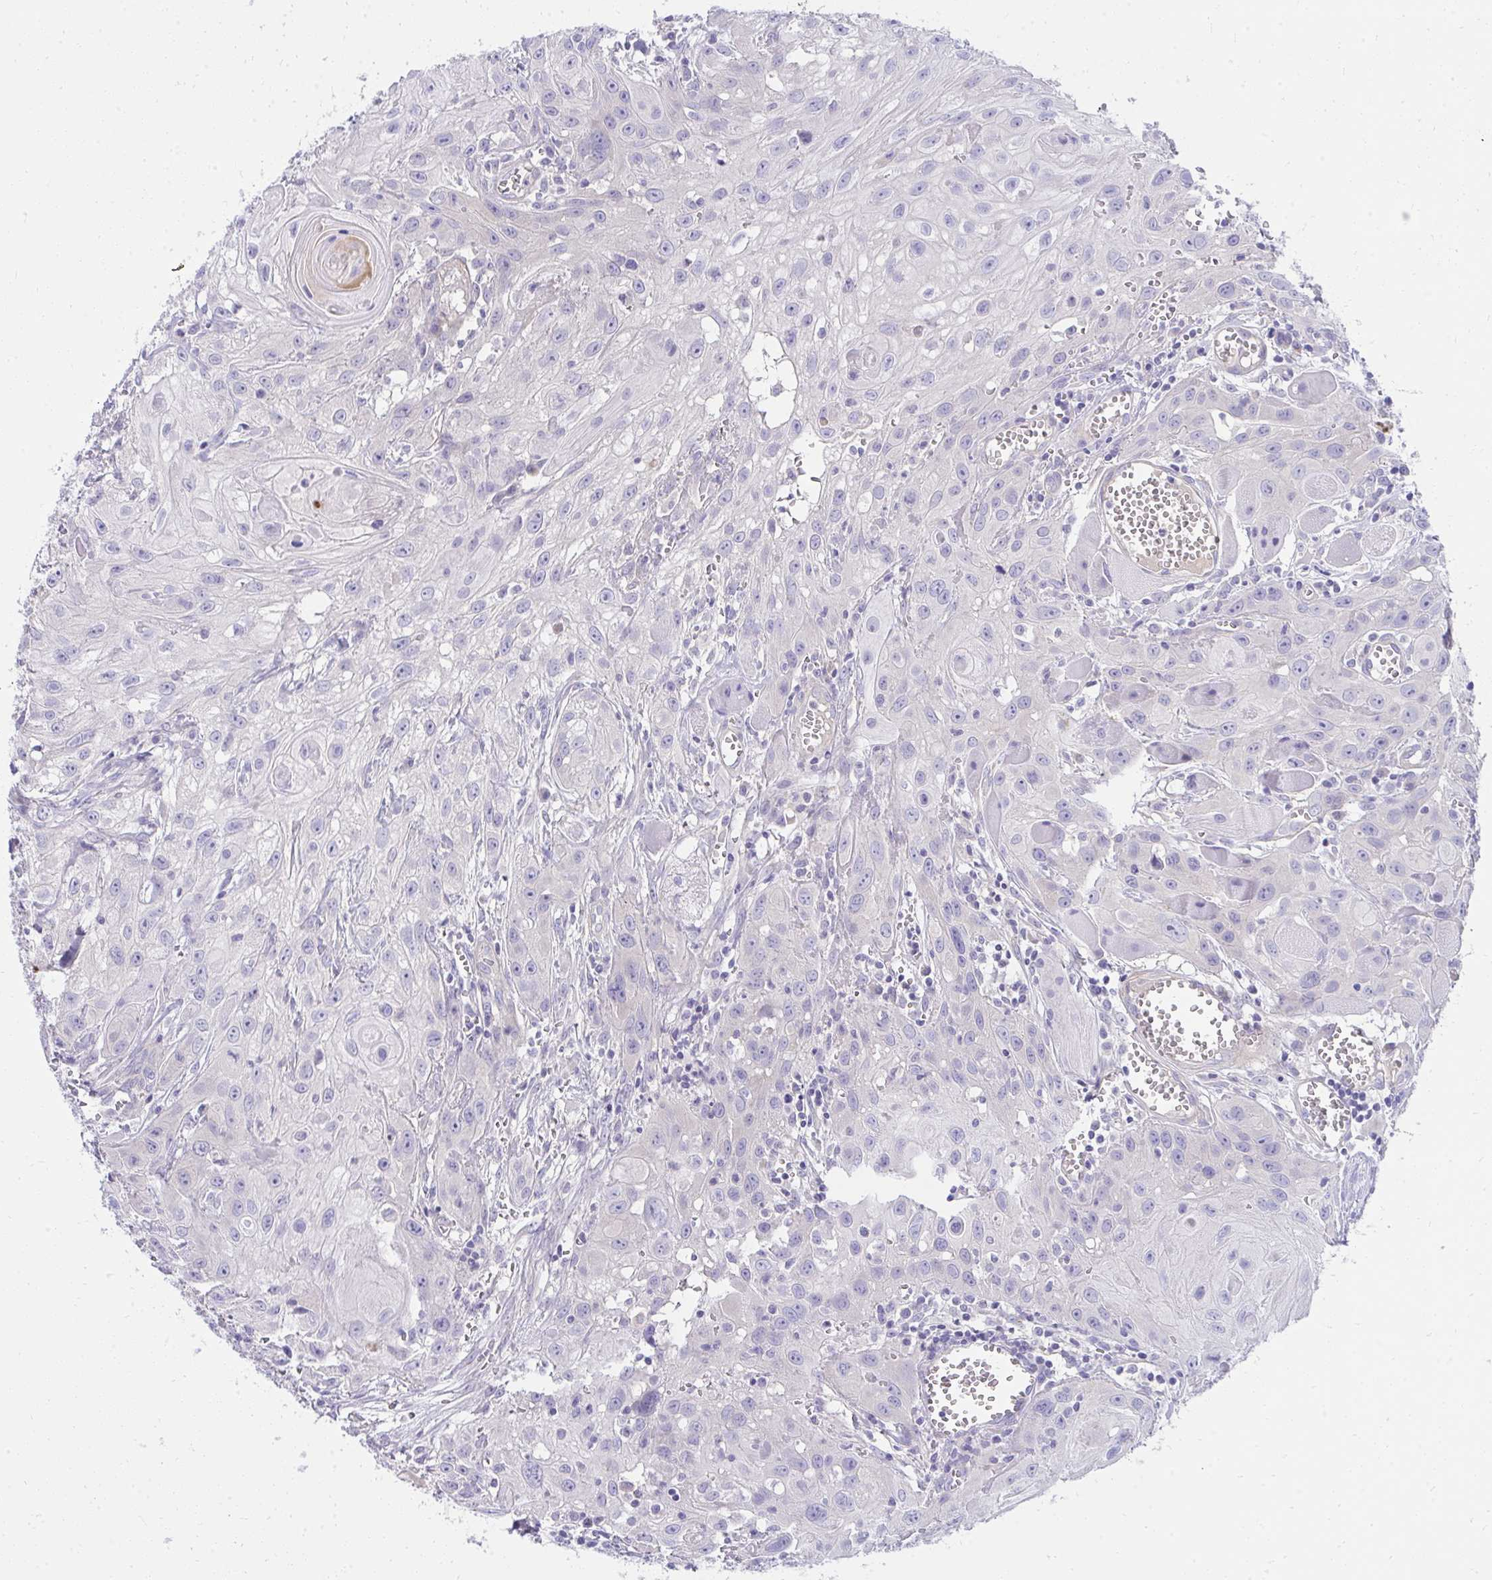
{"staining": {"intensity": "negative", "quantity": "none", "location": "none"}, "tissue": "head and neck cancer", "cell_type": "Tumor cells", "image_type": "cancer", "snomed": [{"axis": "morphology", "description": "Squamous cell carcinoma, NOS"}, {"axis": "topography", "description": "Oral tissue"}, {"axis": "topography", "description": "Head-Neck"}], "caption": "Protein analysis of head and neck squamous cell carcinoma displays no significant positivity in tumor cells.", "gene": "LRRC36", "patient": {"sex": "male", "age": 58}}